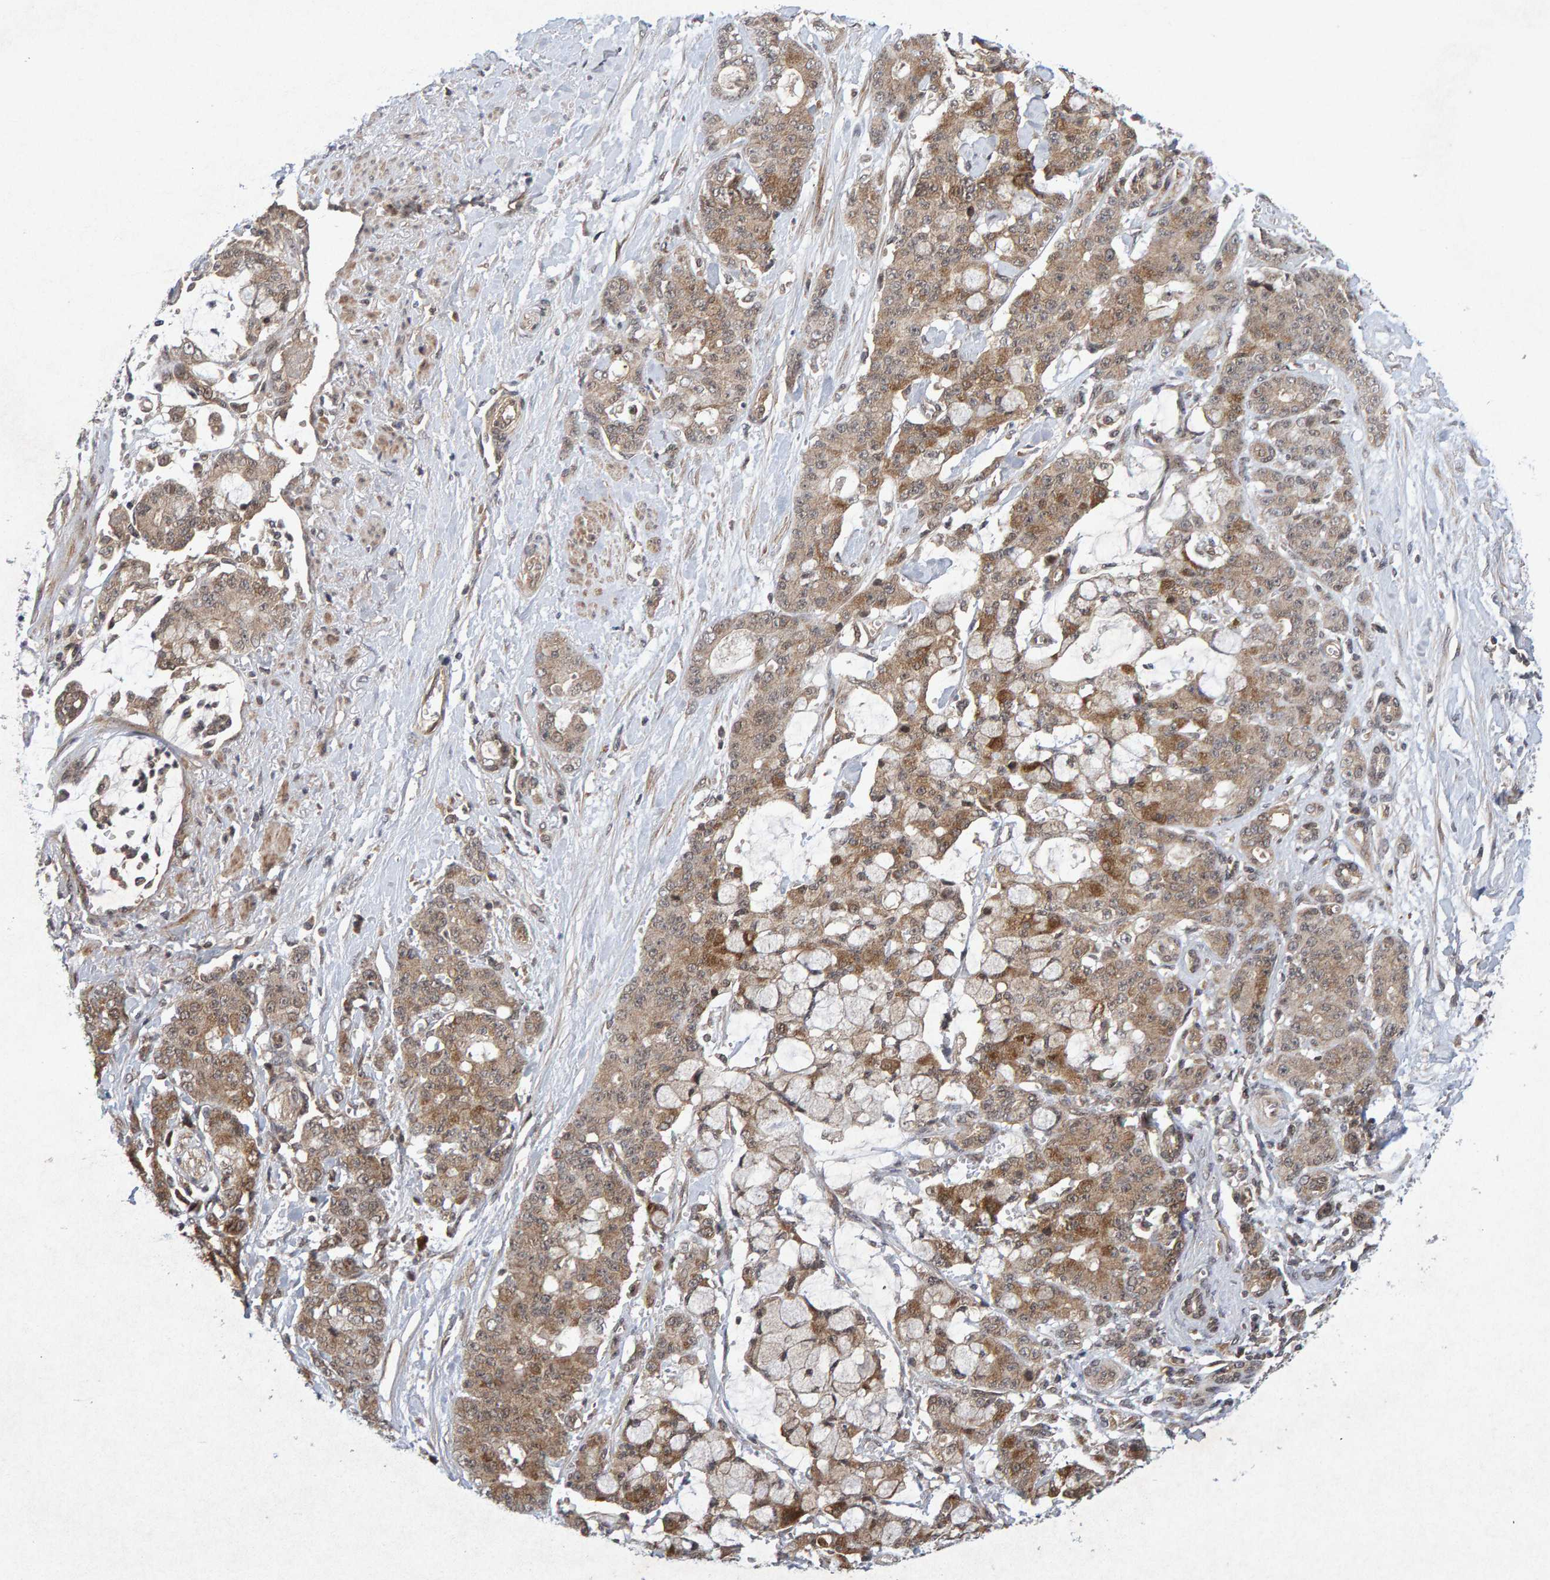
{"staining": {"intensity": "moderate", "quantity": ">75%", "location": "cytoplasmic/membranous"}, "tissue": "pancreatic cancer", "cell_type": "Tumor cells", "image_type": "cancer", "snomed": [{"axis": "morphology", "description": "Adenocarcinoma, NOS"}, {"axis": "topography", "description": "Pancreas"}], "caption": "Immunohistochemistry of adenocarcinoma (pancreatic) demonstrates medium levels of moderate cytoplasmic/membranous positivity in approximately >75% of tumor cells.", "gene": "CDH2", "patient": {"sex": "female", "age": 73}}